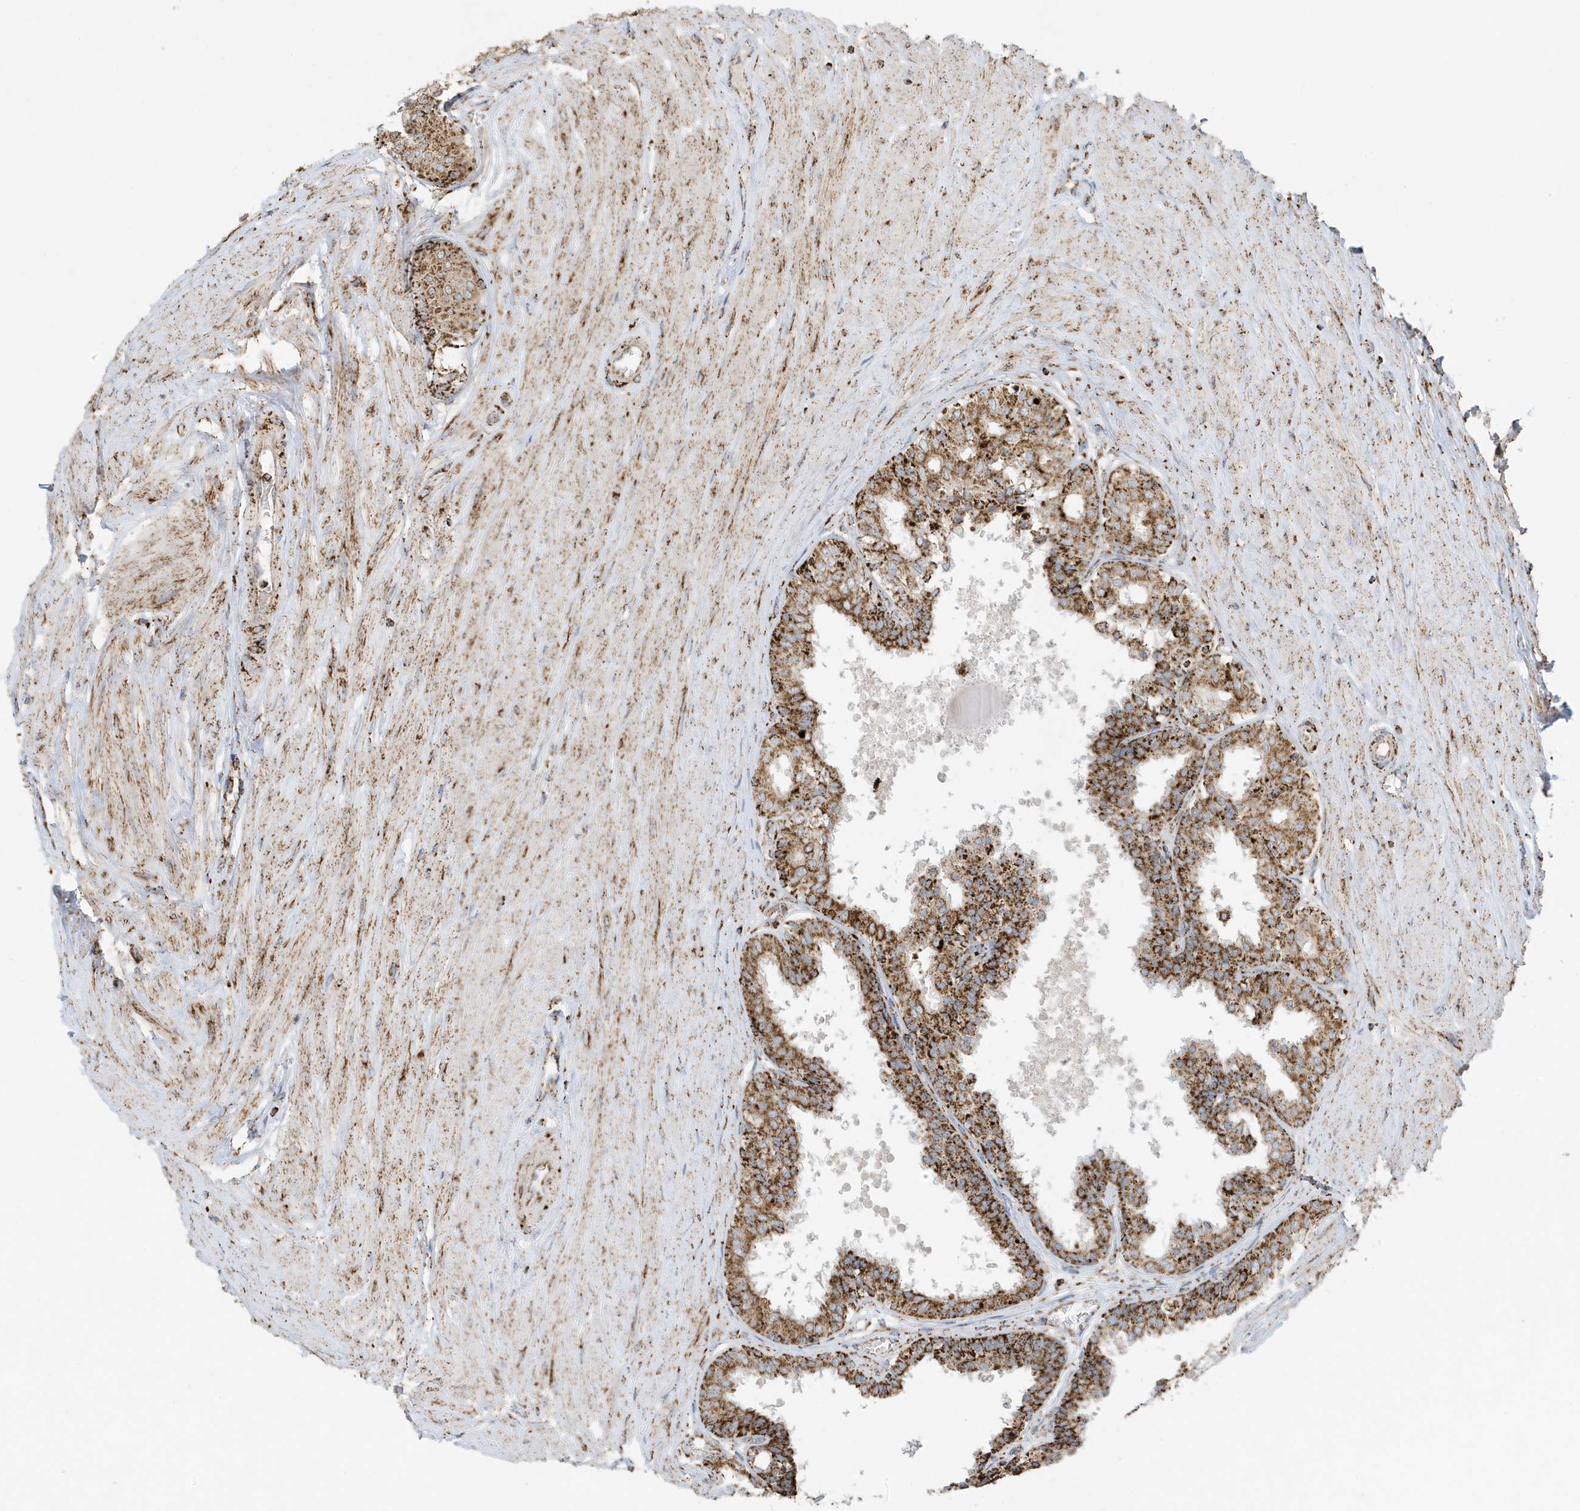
{"staining": {"intensity": "strong", "quantity": ">75%", "location": "cytoplasmic/membranous"}, "tissue": "prostate", "cell_type": "Glandular cells", "image_type": "normal", "snomed": [{"axis": "morphology", "description": "Normal tissue, NOS"}, {"axis": "topography", "description": "Prostate"}], "caption": "The image shows a brown stain indicating the presence of a protein in the cytoplasmic/membranous of glandular cells in prostate. Nuclei are stained in blue.", "gene": "ATP5ME", "patient": {"sex": "male", "age": 48}}